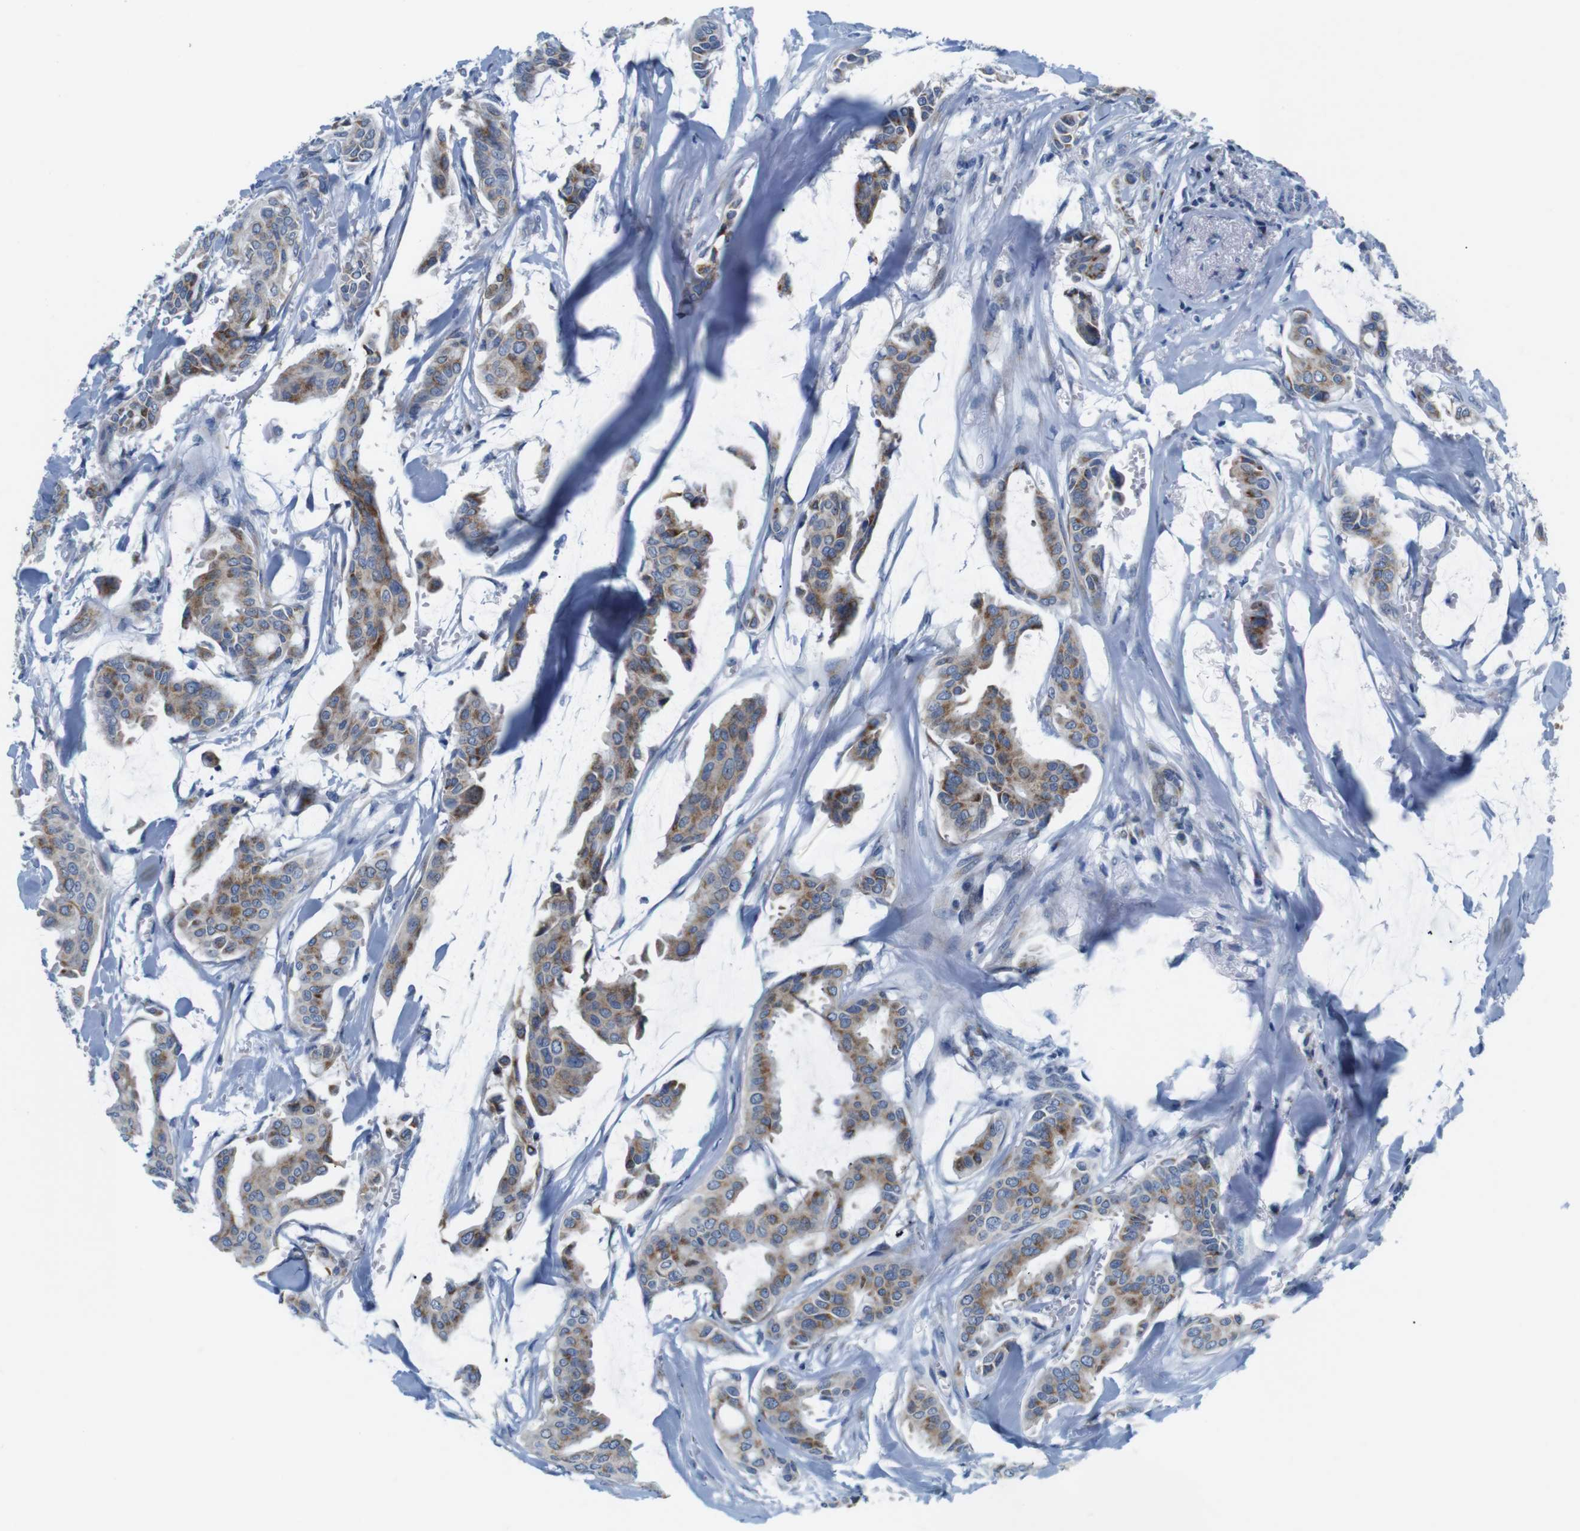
{"staining": {"intensity": "moderate", "quantity": ">75%", "location": "cytoplasmic/membranous"}, "tissue": "head and neck cancer", "cell_type": "Tumor cells", "image_type": "cancer", "snomed": [{"axis": "morphology", "description": "Adenocarcinoma, NOS"}, {"axis": "topography", "description": "Salivary gland"}, {"axis": "topography", "description": "Head-Neck"}], "caption": "The immunohistochemical stain shows moderate cytoplasmic/membranous positivity in tumor cells of head and neck adenocarcinoma tissue.", "gene": "GOLGA2", "patient": {"sex": "female", "age": 59}}